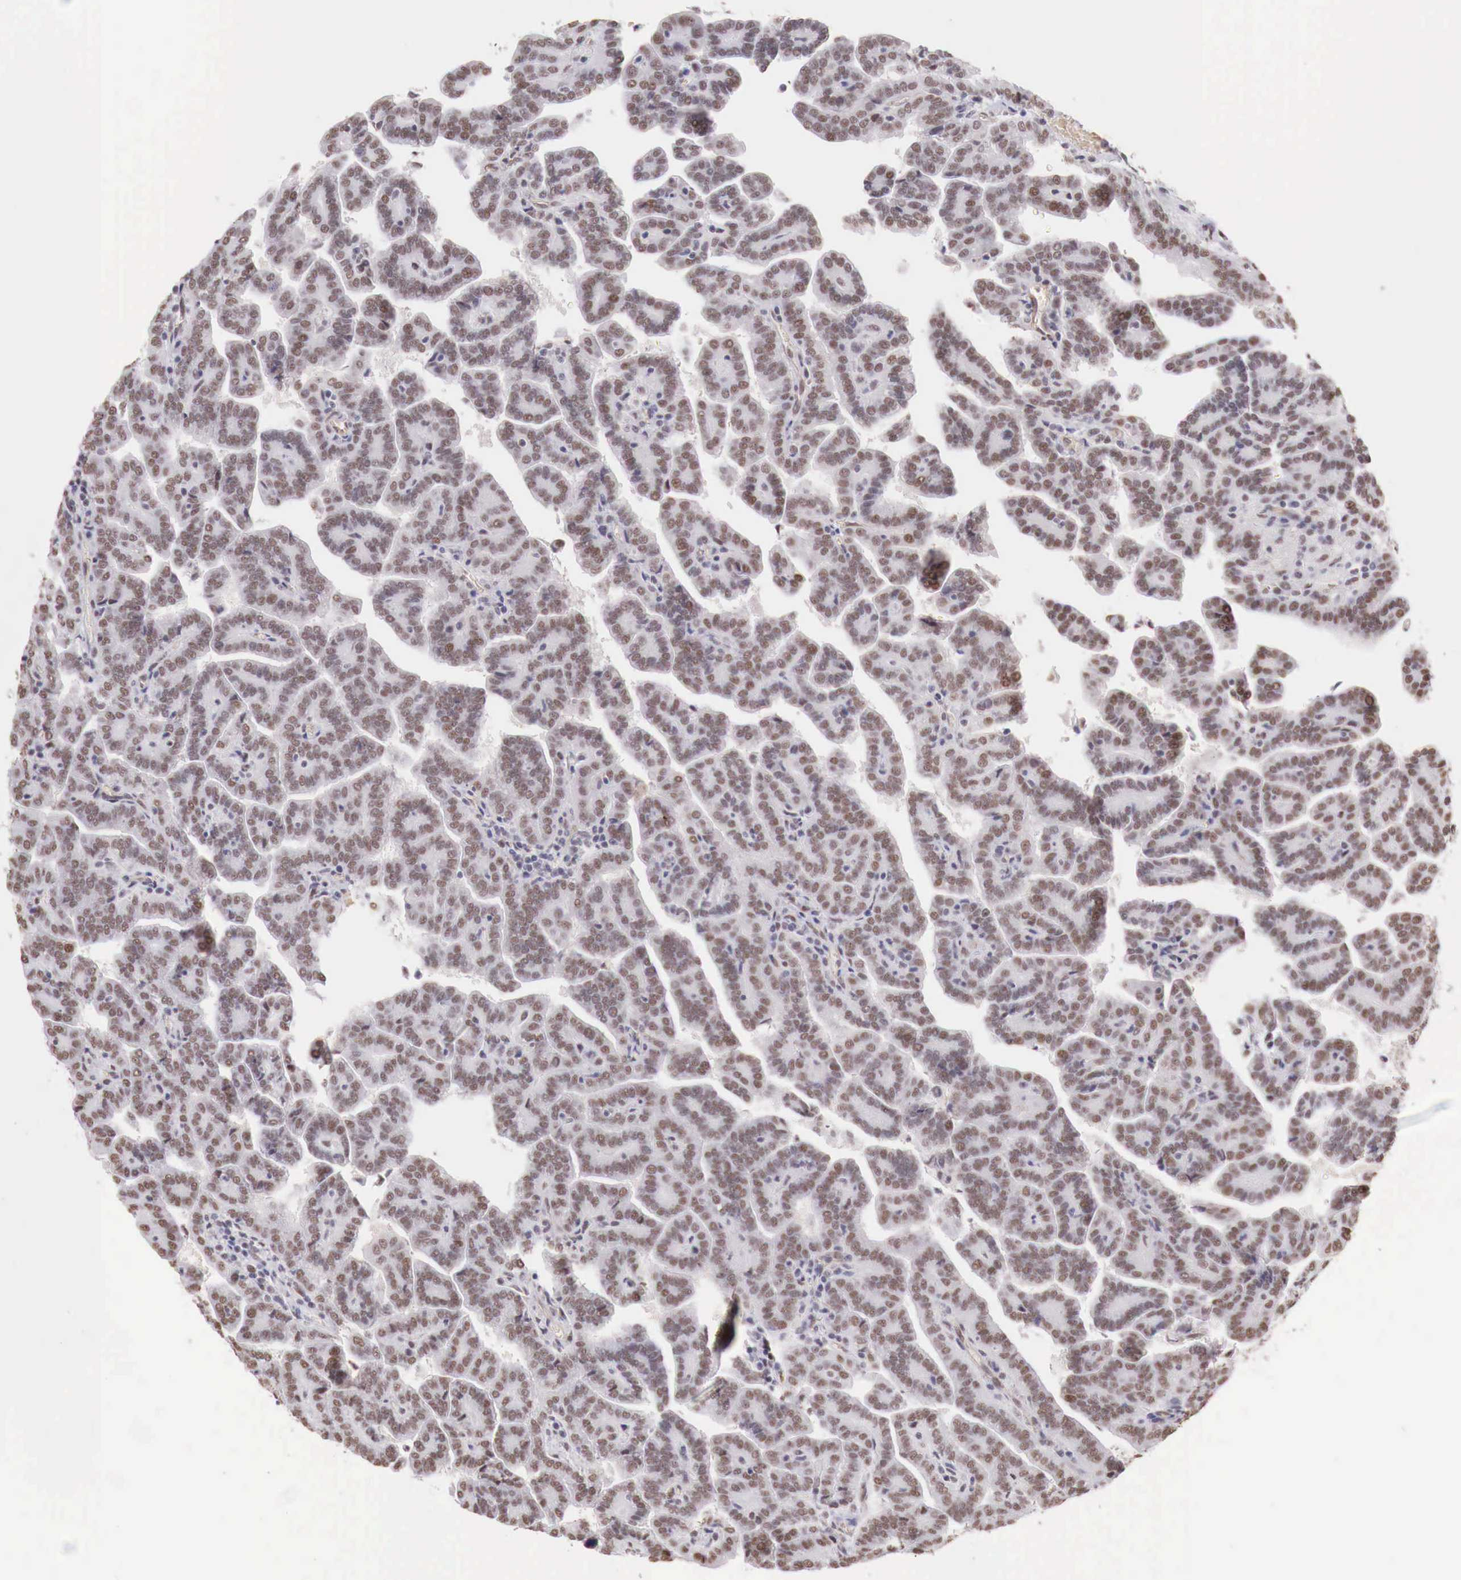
{"staining": {"intensity": "moderate", "quantity": ">75%", "location": "nuclear"}, "tissue": "renal cancer", "cell_type": "Tumor cells", "image_type": "cancer", "snomed": [{"axis": "morphology", "description": "Adenocarcinoma, NOS"}, {"axis": "topography", "description": "Kidney"}], "caption": "Immunohistochemistry (IHC) (DAB) staining of human renal cancer (adenocarcinoma) exhibits moderate nuclear protein expression in about >75% of tumor cells.", "gene": "FOXP2", "patient": {"sex": "male", "age": 61}}